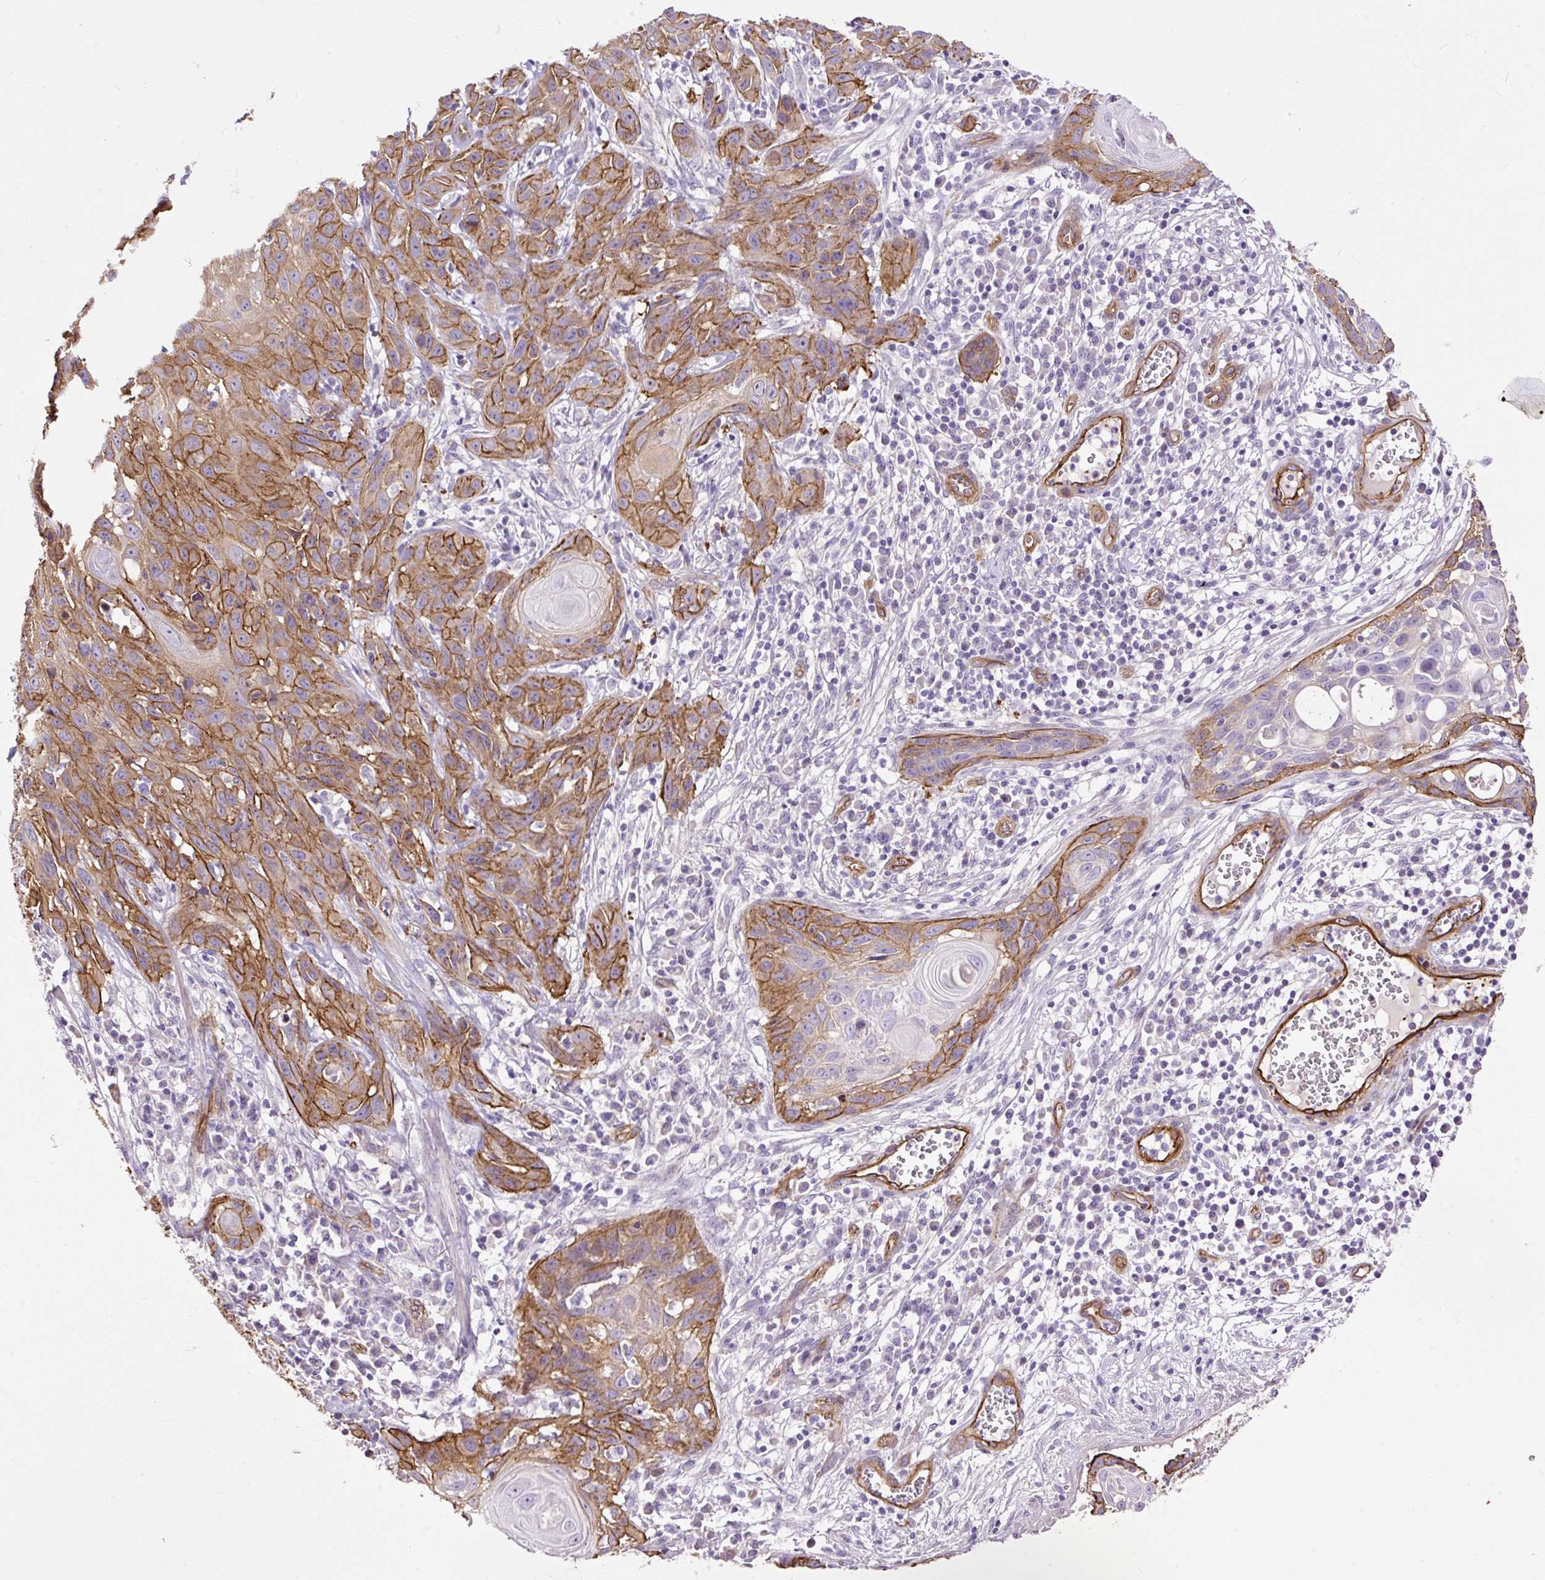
{"staining": {"intensity": "moderate", "quantity": ">75%", "location": "cytoplasmic/membranous"}, "tissue": "skin cancer", "cell_type": "Tumor cells", "image_type": "cancer", "snomed": [{"axis": "morphology", "description": "Squamous cell carcinoma, NOS"}, {"axis": "topography", "description": "Skin"}, {"axis": "topography", "description": "Vulva"}], "caption": "Immunohistochemical staining of human squamous cell carcinoma (skin) displays moderate cytoplasmic/membranous protein positivity in about >75% of tumor cells.", "gene": "MAGEB16", "patient": {"sex": "female", "age": 83}}